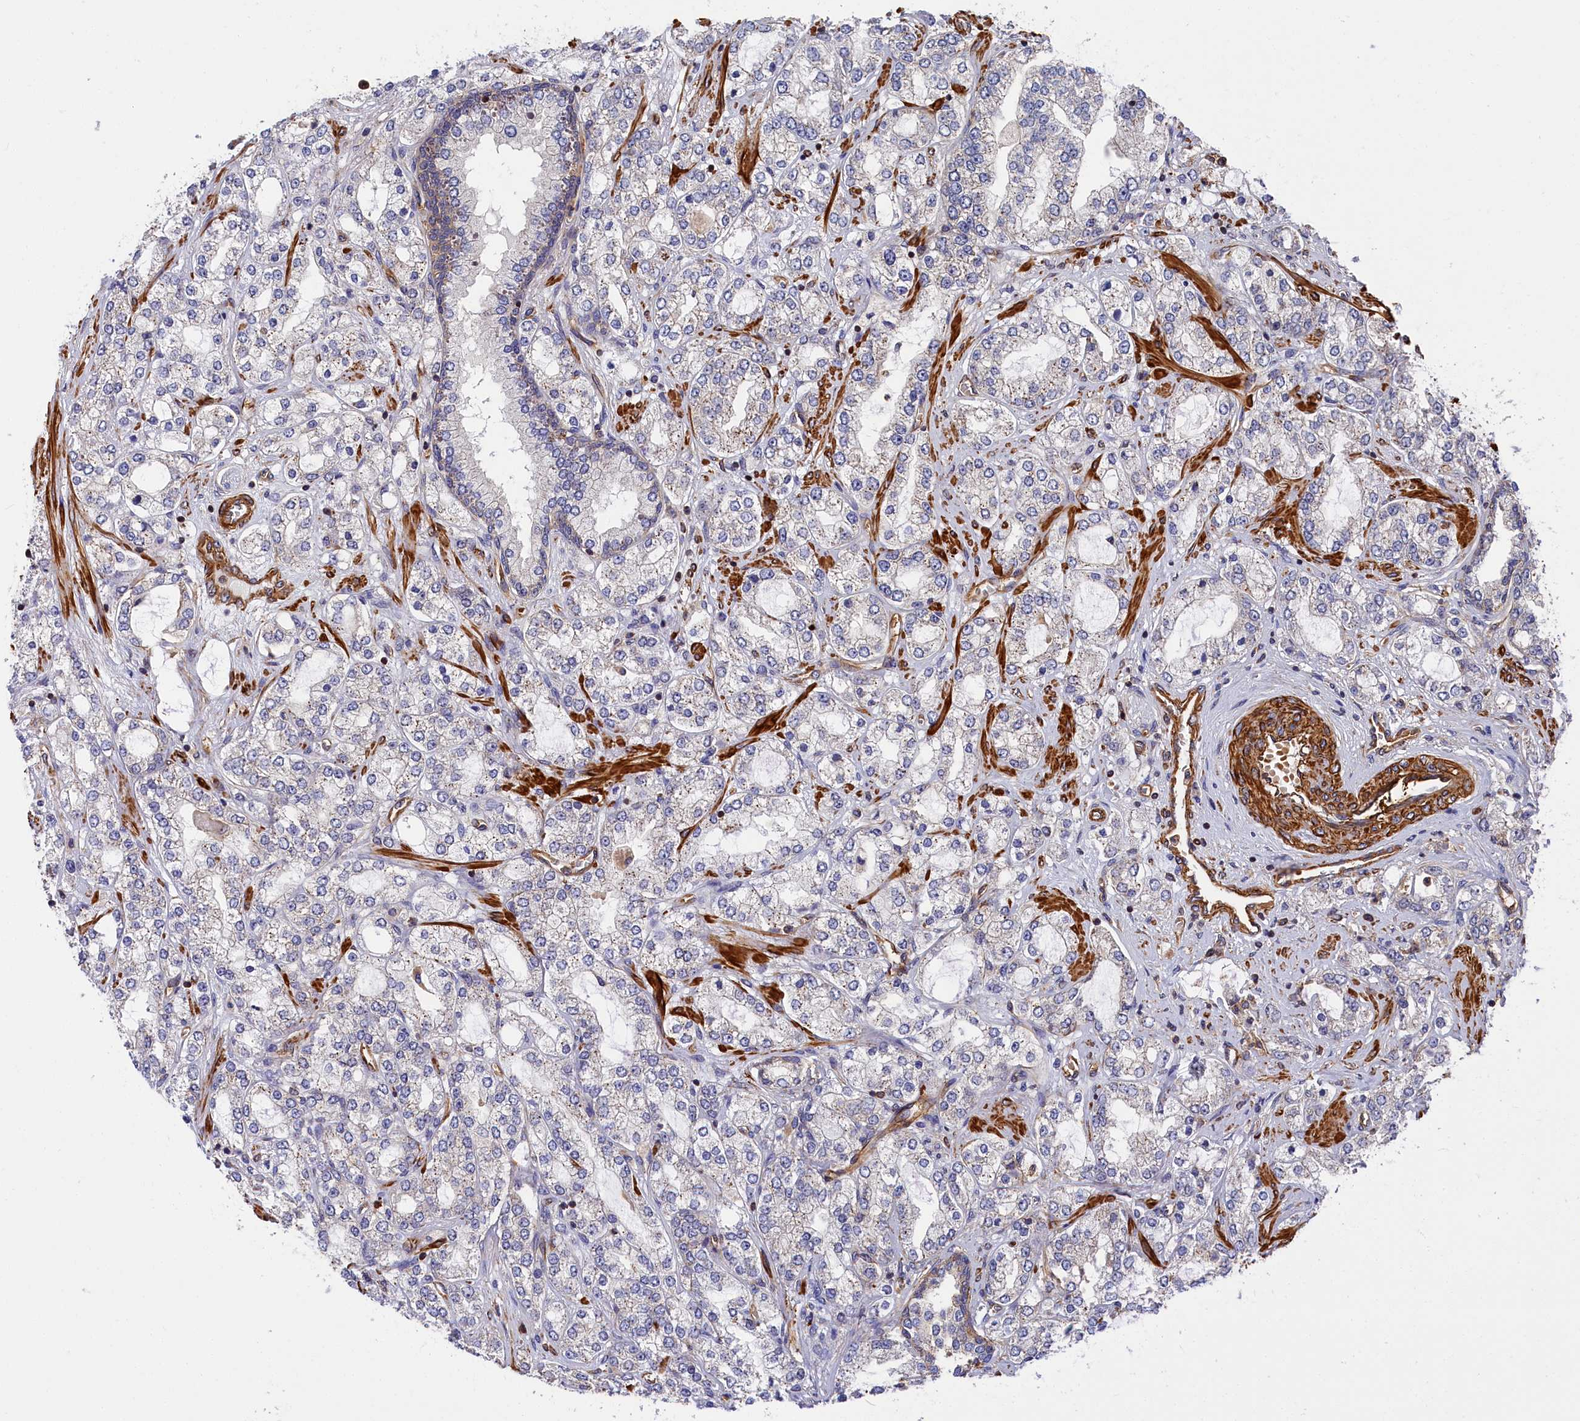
{"staining": {"intensity": "negative", "quantity": "none", "location": "none"}, "tissue": "prostate cancer", "cell_type": "Tumor cells", "image_type": "cancer", "snomed": [{"axis": "morphology", "description": "Adenocarcinoma, High grade"}, {"axis": "topography", "description": "Prostate"}], "caption": "This micrograph is of prostate cancer stained with immunohistochemistry to label a protein in brown with the nuclei are counter-stained blue. There is no expression in tumor cells. Nuclei are stained in blue.", "gene": "LDHD", "patient": {"sex": "male", "age": 64}}